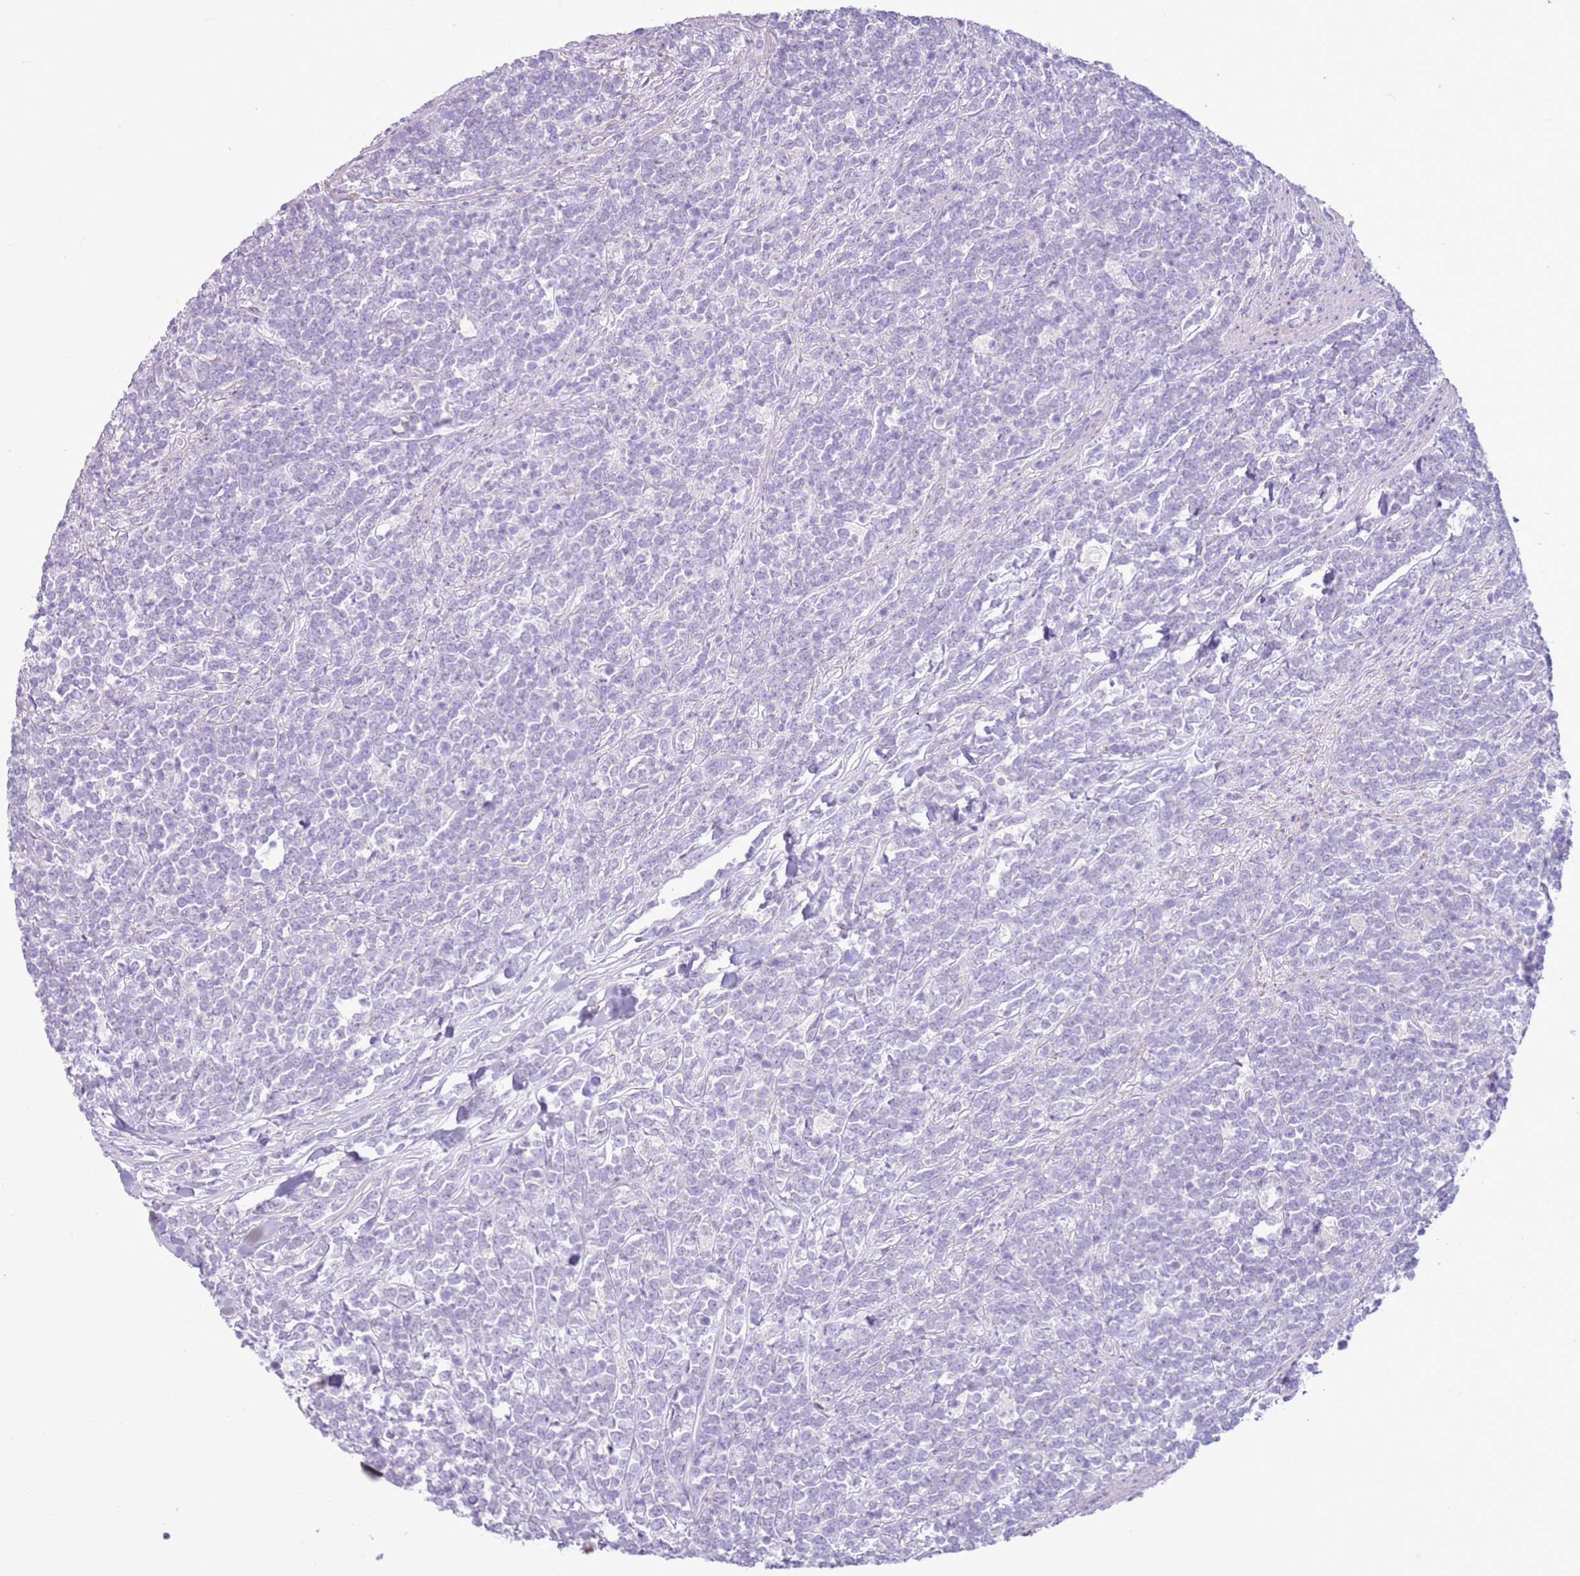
{"staining": {"intensity": "negative", "quantity": "none", "location": "none"}, "tissue": "lymphoma", "cell_type": "Tumor cells", "image_type": "cancer", "snomed": [{"axis": "morphology", "description": "Malignant lymphoma, non-Hodgkin's type, High grade"}, {"axis": "topography", "description": "Small intestine"}, {"axis": "topography", "description": "Colon"}], "caption": "This is an immunohistochemistry micrograph of human high-grade malignant lymphoma, non-Hodgkin's type. There is no expression in tumor cells.", "gene": "ZNF239", "patient": {"sex": "male", "age": 8}}